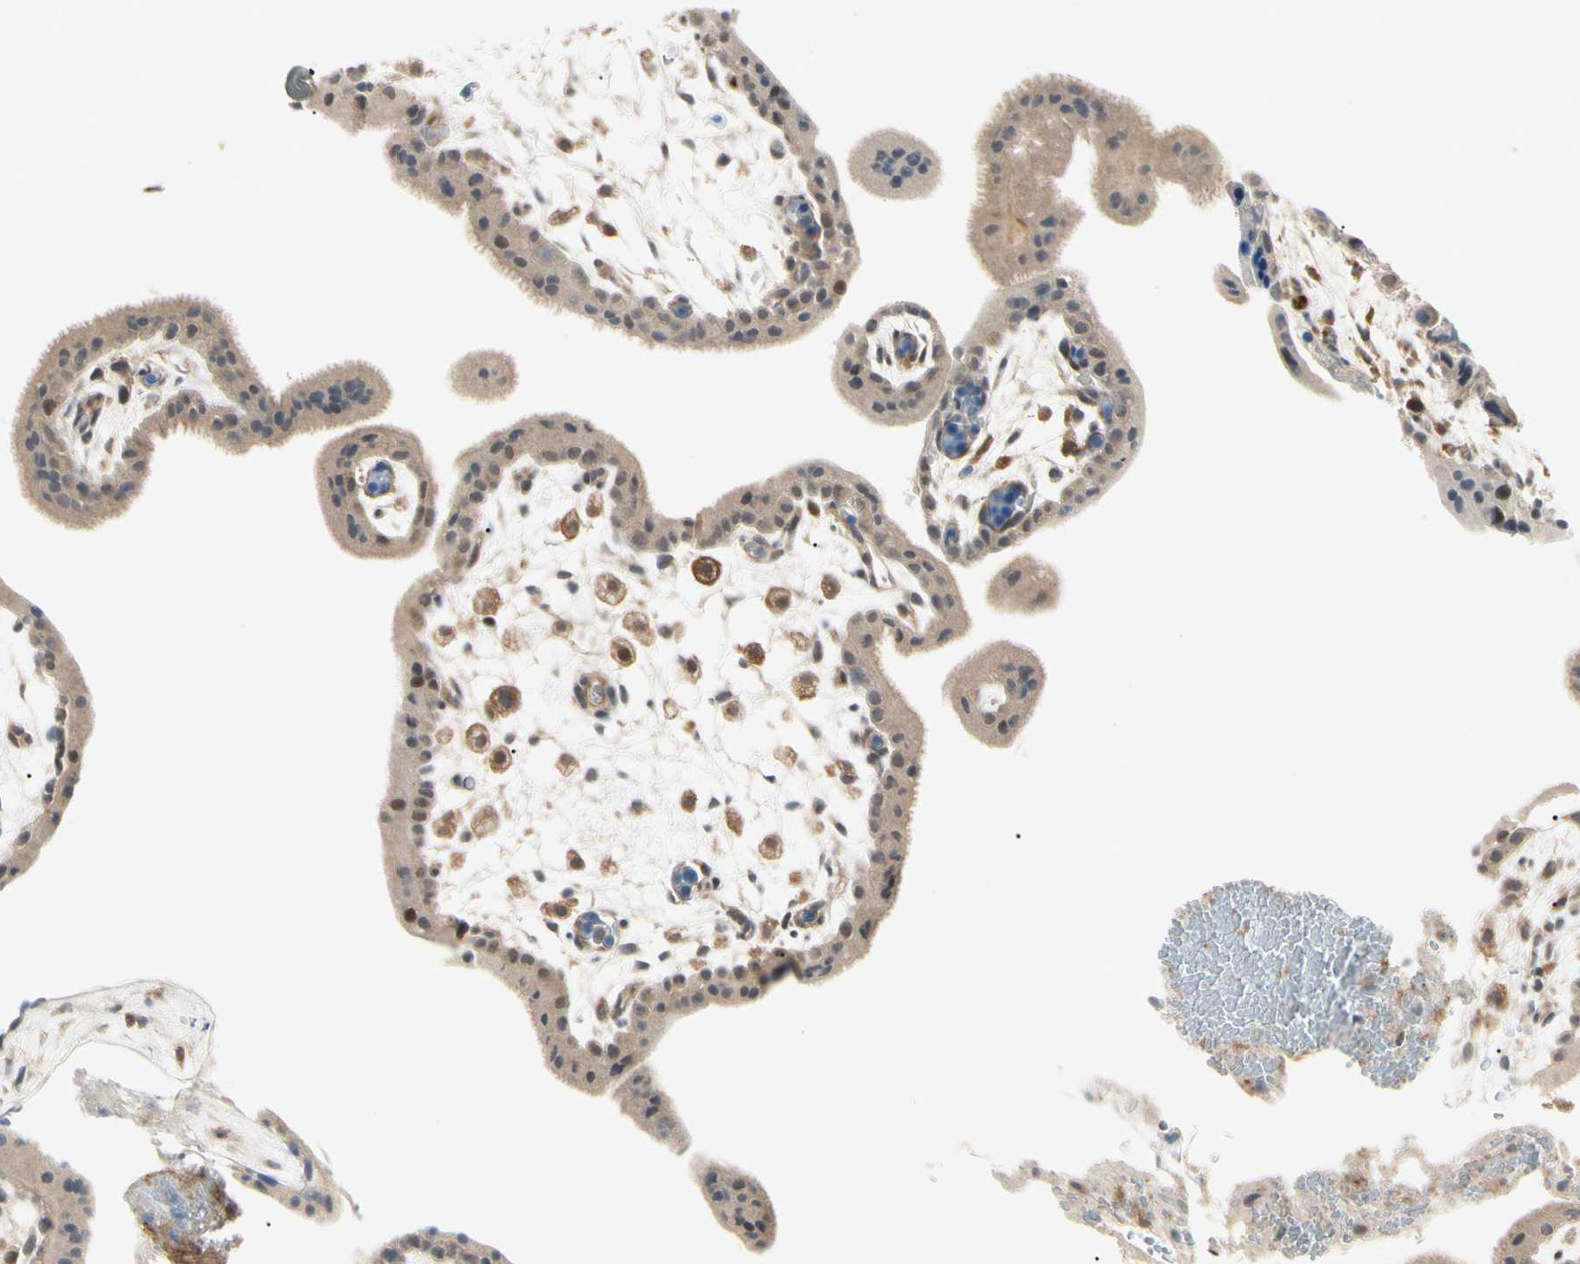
{"staining": {"intensity": "weak", "quantity": ">75%", "location": "cytoplasmic/membranous"}, "tissue": "placenta", "cell_type": "Decidual cells", "image_type": "normal", "snomed": [{"axis": "morphology", "description": "Normal tissue, NOS"}, {"axis": "topography", "description": "Placenta"}], "caption": "This image displays immunohistochemistry (IHC) staining of benign human placenta, with low weak cytoplasmic/membranous expression in approximately >75% of decidual cells.", "gene": "F2R", "patient": {"sex": "female", "age": 35}}